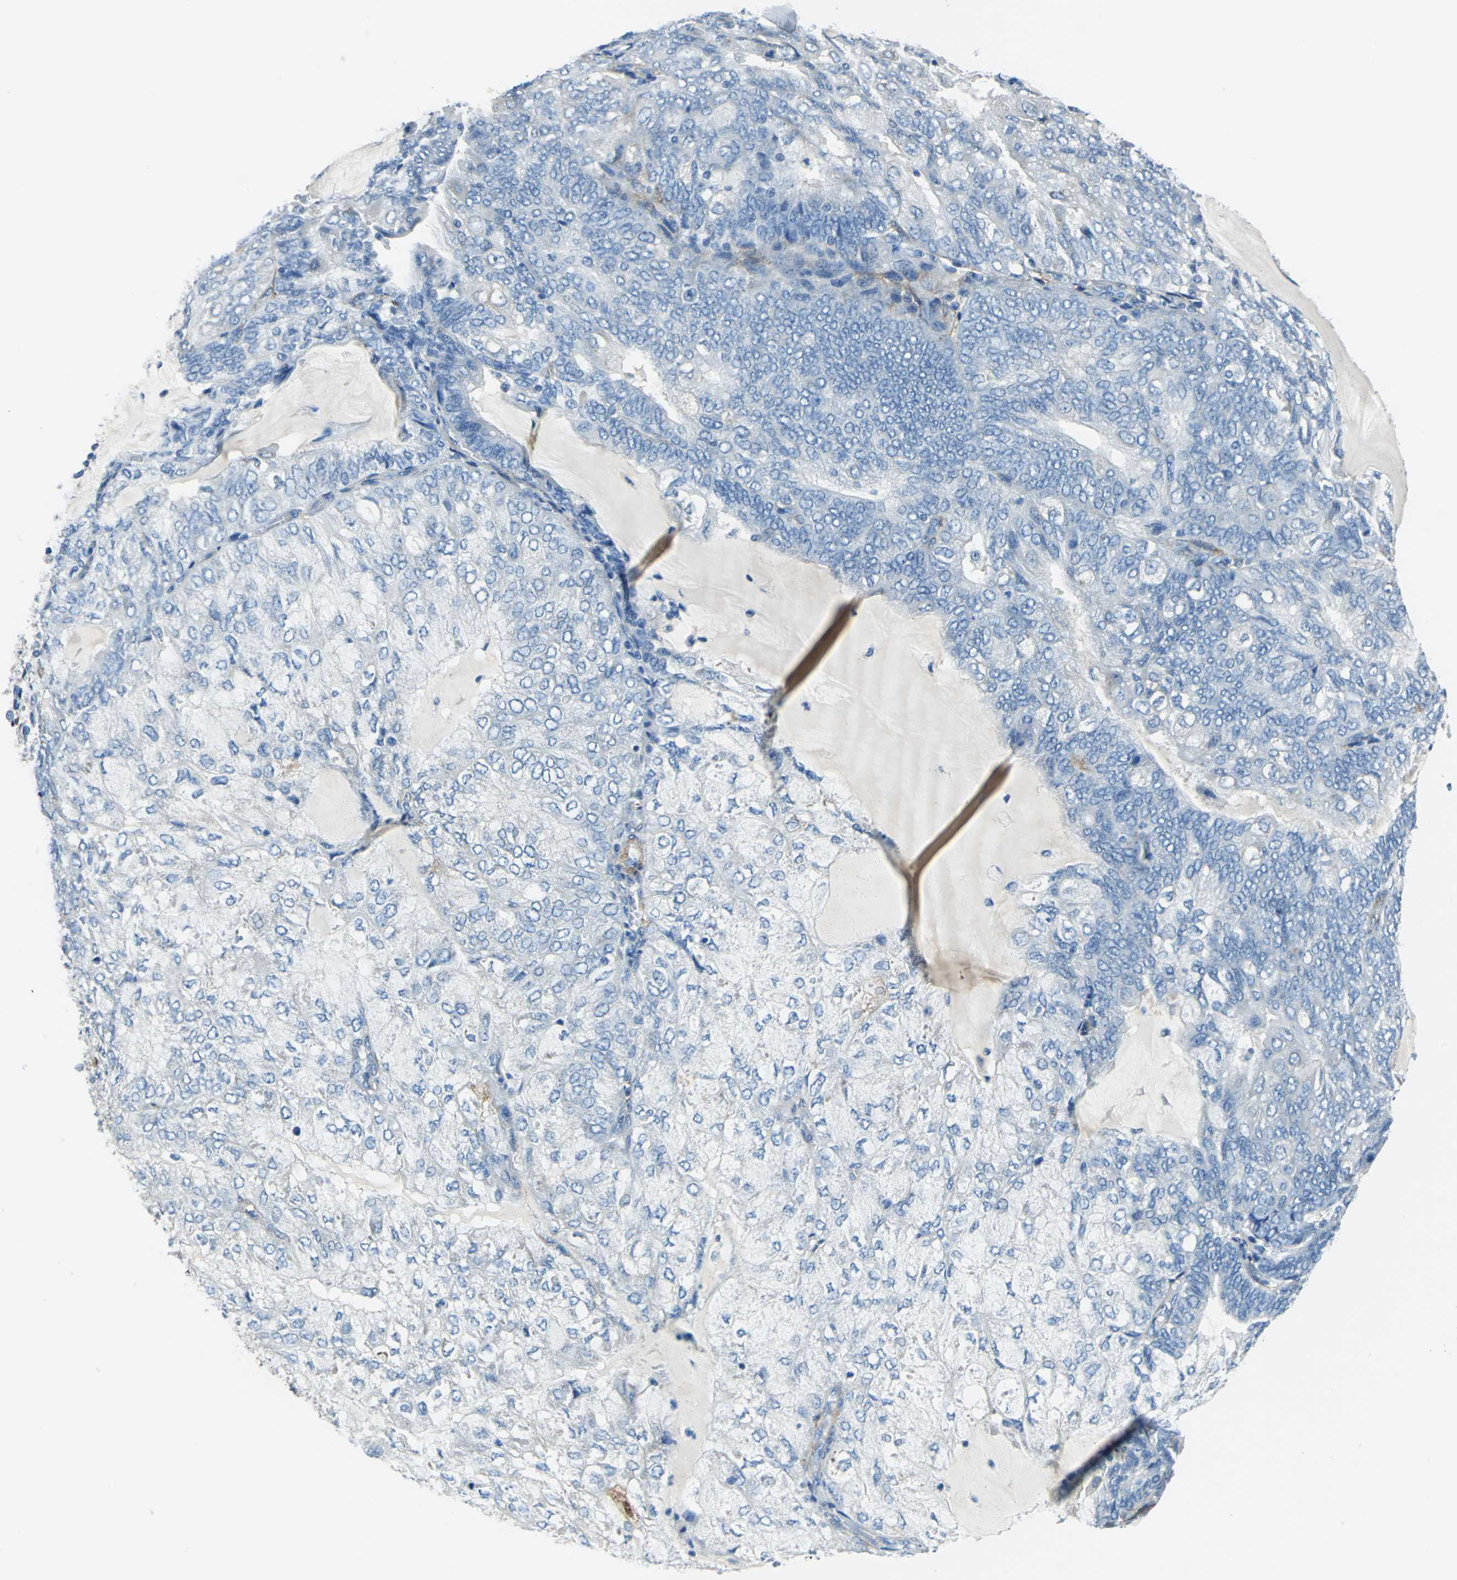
{"staining": {"intensity": "negative", "quantity": "none", "location": "none"}, "tissue": "endometrial cancer", "cell_type": "Tumor cells", "image_type": "cancer", "snomed": [{"axis": "morphology", "description": "Adenocarcinoma, NOS"}, {"axis": "topography", "description": "Endometrium"}], "caption": "This is a micrograph of IHC staining of endometrial cancer (adenocarcinoma), which shows no staining in tumor cells. Nuclei are stained in blue.", "gene": "AKAP12", "patient": {"sex": "female", "age": 81}}